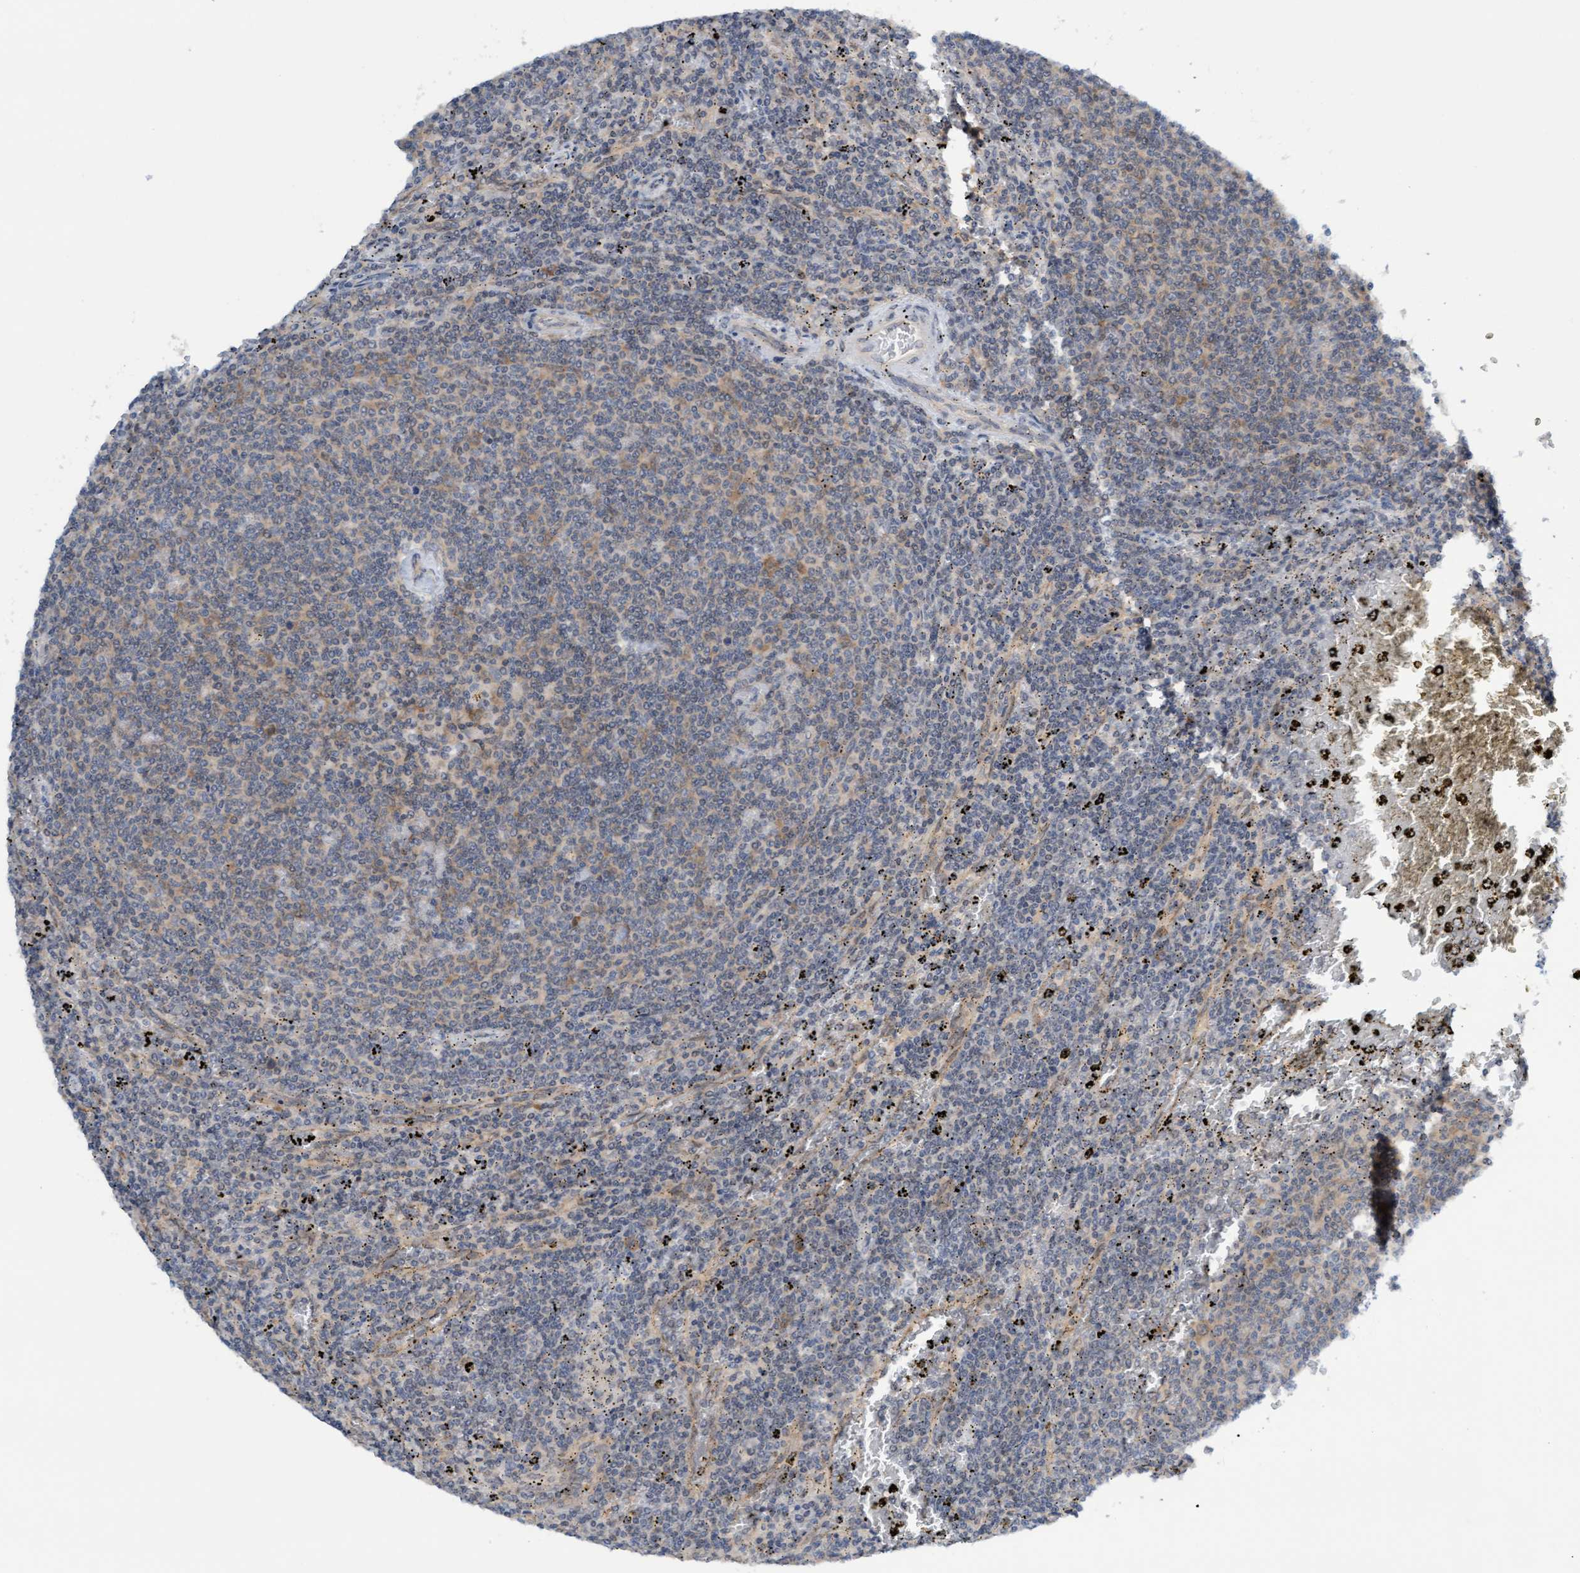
{"staining": {"intensity": "weak", "quantity": "25%-75%", "location": "cytoplasmic/membranous"}, "tissue": "lymphoma", "cell_type": "Tumor cells", "image_type": "cancer", "snomed": [{"axis": "morphology", "description": "Malignant lymphoma, non-Hodgkin's type, Low grade"}, {"axis": "topography", "description": "Spleen"}], "caption": "Low-grade malignant lymphoma, non-Hodgkin's type was stained to show a protein in brown. There is low levels of weak cytoplasmic/membranous staining in about 25%-75% of tumor cells.", "gene": "AMZ2", "patient": {"sex": "female", "age": 50}}